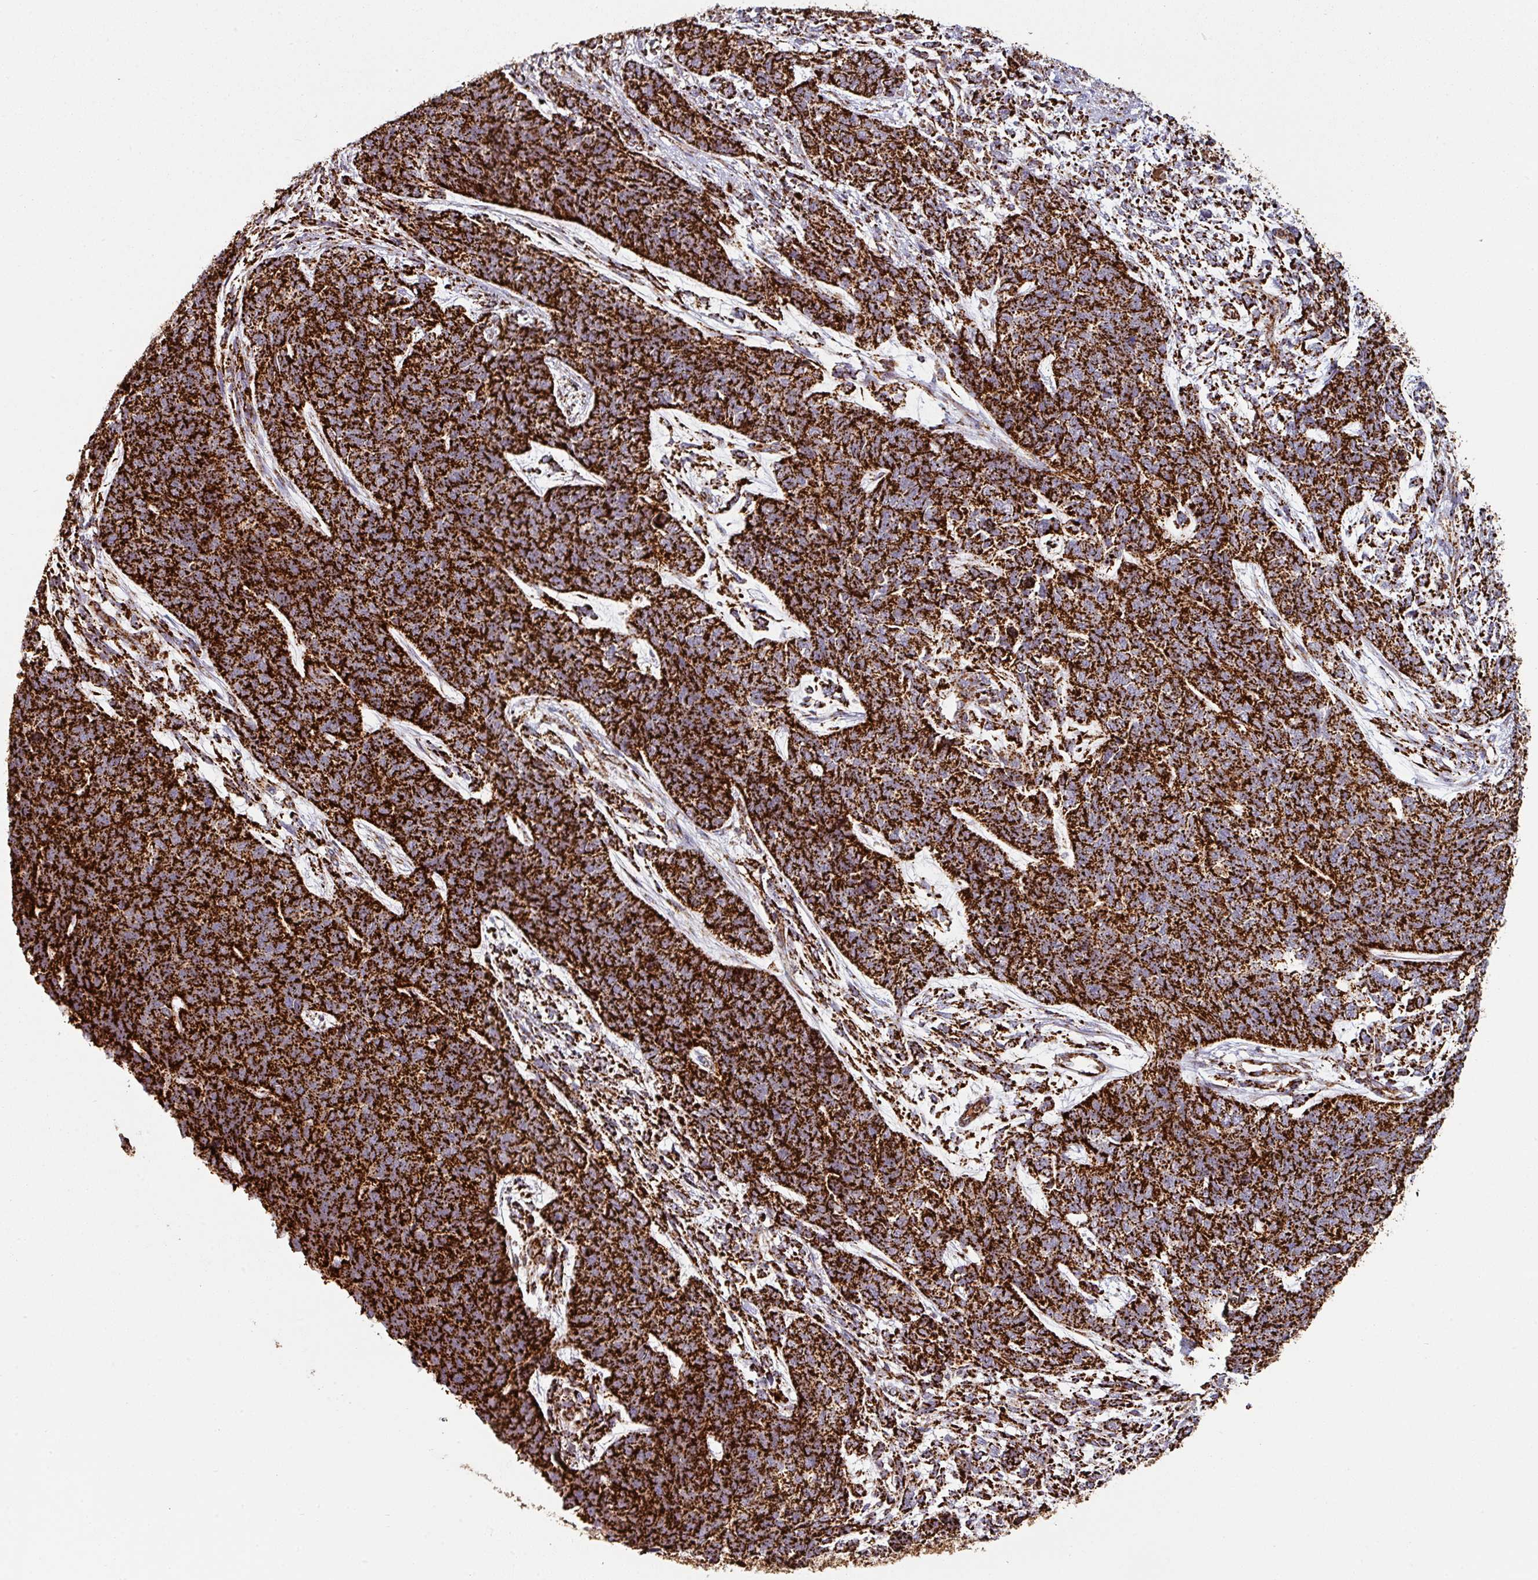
{"staining": {"intensity": "strong", "quantity": ">75%", "location": "cytoplasmic/membranous"}, "tissue": "cervical cancer", "cell_type": "Tumor cells", "image_type": "cancer", "snomed": [{"axis": "morphology", "description": "Squamous cell carcinoma, NOS"}, {"axis": "topography", "description": "Cervix"}], "caption": "A micrograph showing strong cytoplasmic/membranous positivity in about >75% of tumor cells in cervical cancer, as visualized by brown immunohistochemical staining.", "gene": "TRAP1", "patient": {"sex": "female", "age": 63}}